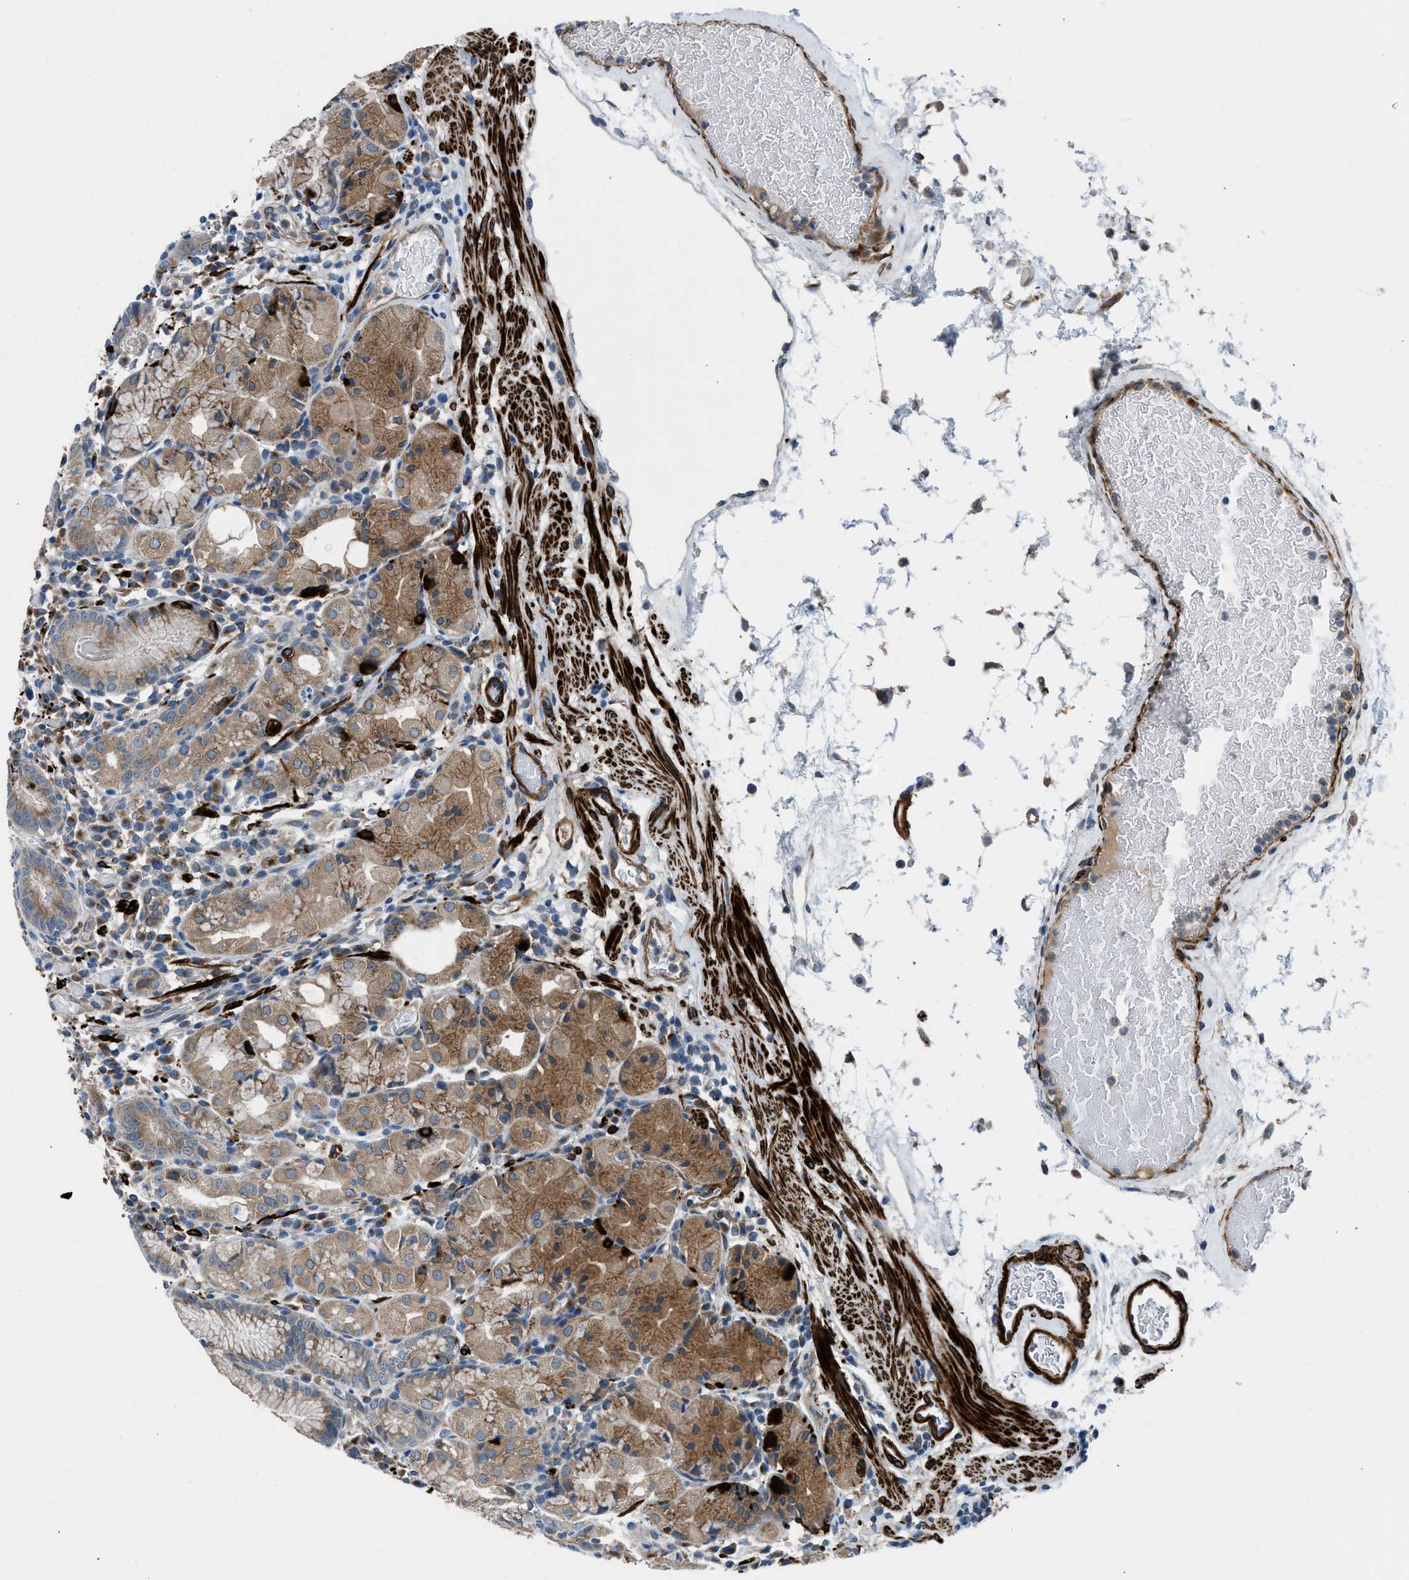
{"staining": {"intensity": "moderate", "quantity": ">75%", "location": "cytoplasmic/membranous"}, "tissue": "stomach", "cell_type": "Glandular cells", "image_type": "normal", "snomed": [{"axis": "morphology", "description": "Normal tissue, NOS"}, {"axis": "topography", "description": "Stomach"}, {"axis": "topography", "description": "Stomach, lower"}], "caption": "High-magnification brightfield microscopy of unremarkable stomach stained with DAB (brown) and counterstained with hematoxylin (blue). glandular cells exhibit moderate cytoplasmic/membranous expression is present in approximately>75% of cells.", "gene": "LMBR1", "patient": {"sex": "female", "age": 75}}